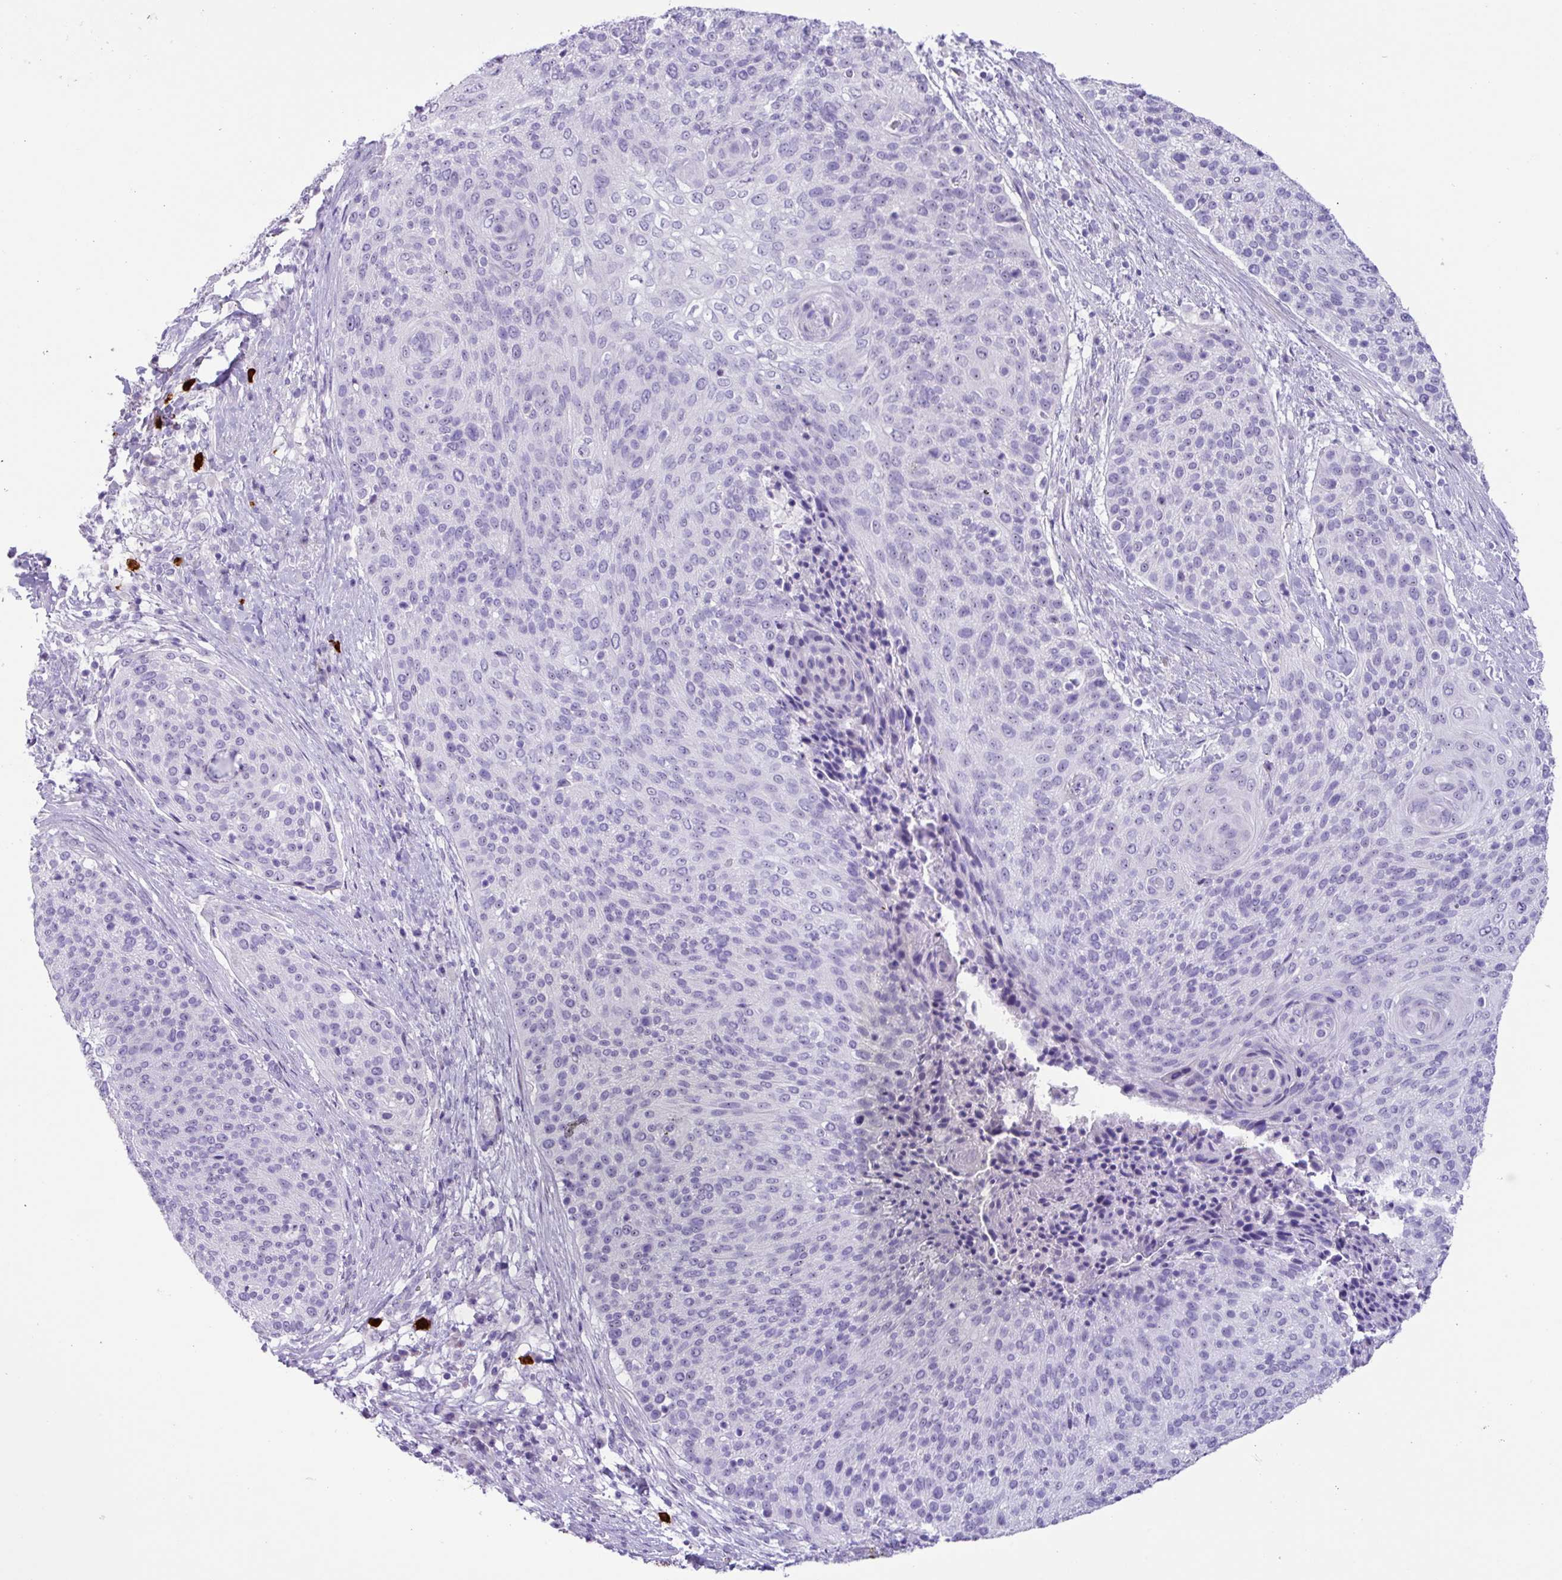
{"staining": {"intensity": "negative", "quantity": "none", "location": "none"}, "tissue": "cervical cancer", "cell_type": "Tumor cells", "image_type": "cancer", "snomed": [{"axis": "morphology", "description": "Squamous cell carcinoma, NOS"}, {"axis": "topography", "description": "Cervix"}], "caption": "IHC photomicrograph of neoplastic tissue: human squamous cell carcinoma (cervical) stained with DAB (3,3'-diaminobenzidine) shows no significant protein expression in tumor cells.", "gene": "MRM2", "patient": {"sex": "female", "age": 31}}